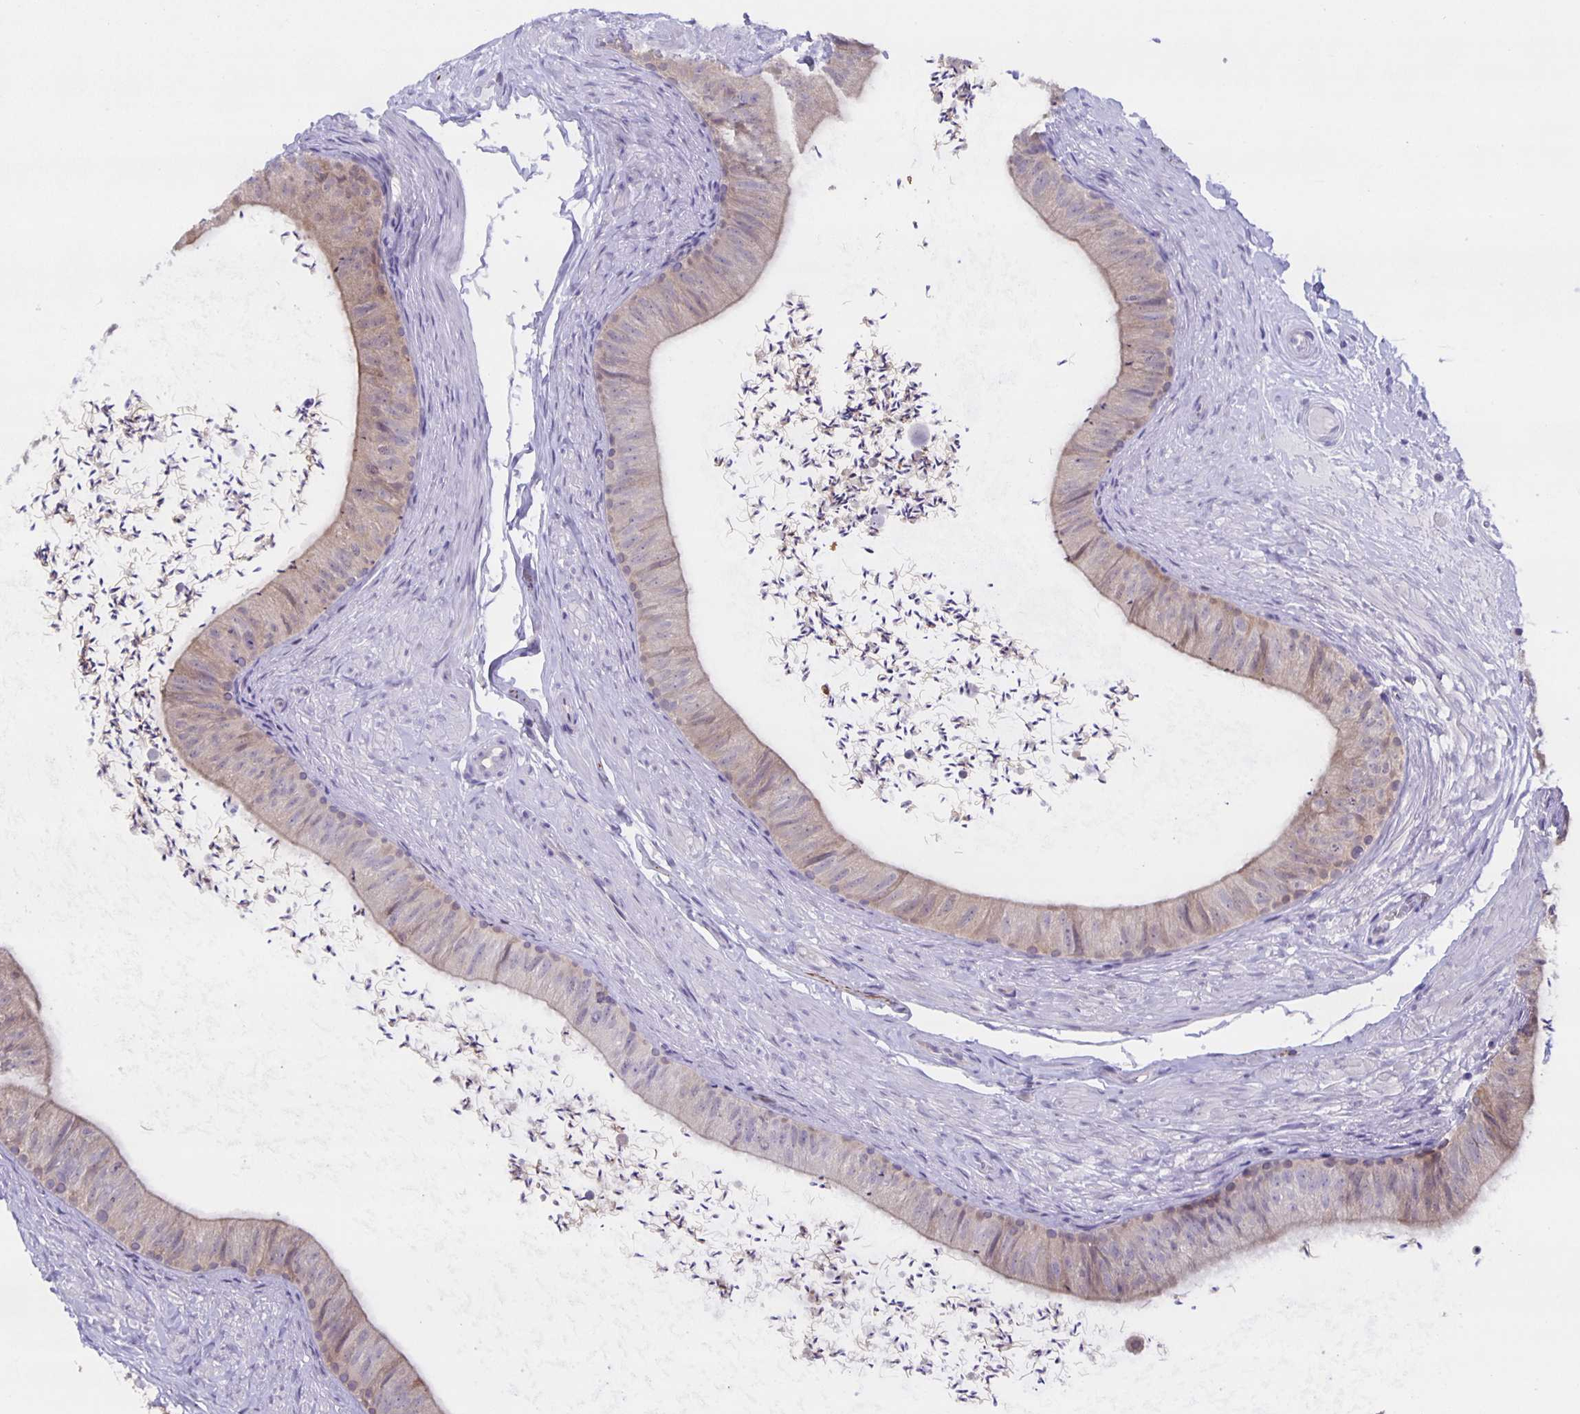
{"staining": {"intensity": "weak", "quantity": "<25%", "location": "cytoplasmic/membranous"}, "tissue": "epididymis", "cell_type": "Glandular cells", "image_type": "normal", "snomed": [{"axis": "morphology", "description": "Normal tissue, NOS"}, {"axis": "topography", "description": "Epididymis, spermatic cord, NOS"}, {"axis": "topography", "description": "Epididymis"}, {"axis": "topography", "description": "Peripheral nerve tissue"}], "caption": "The histopathology image reveals no significant staining in glandular cells of epididymis.", "gene": "MARCHF6", "patient": {"sex": "male", "age": 29}}